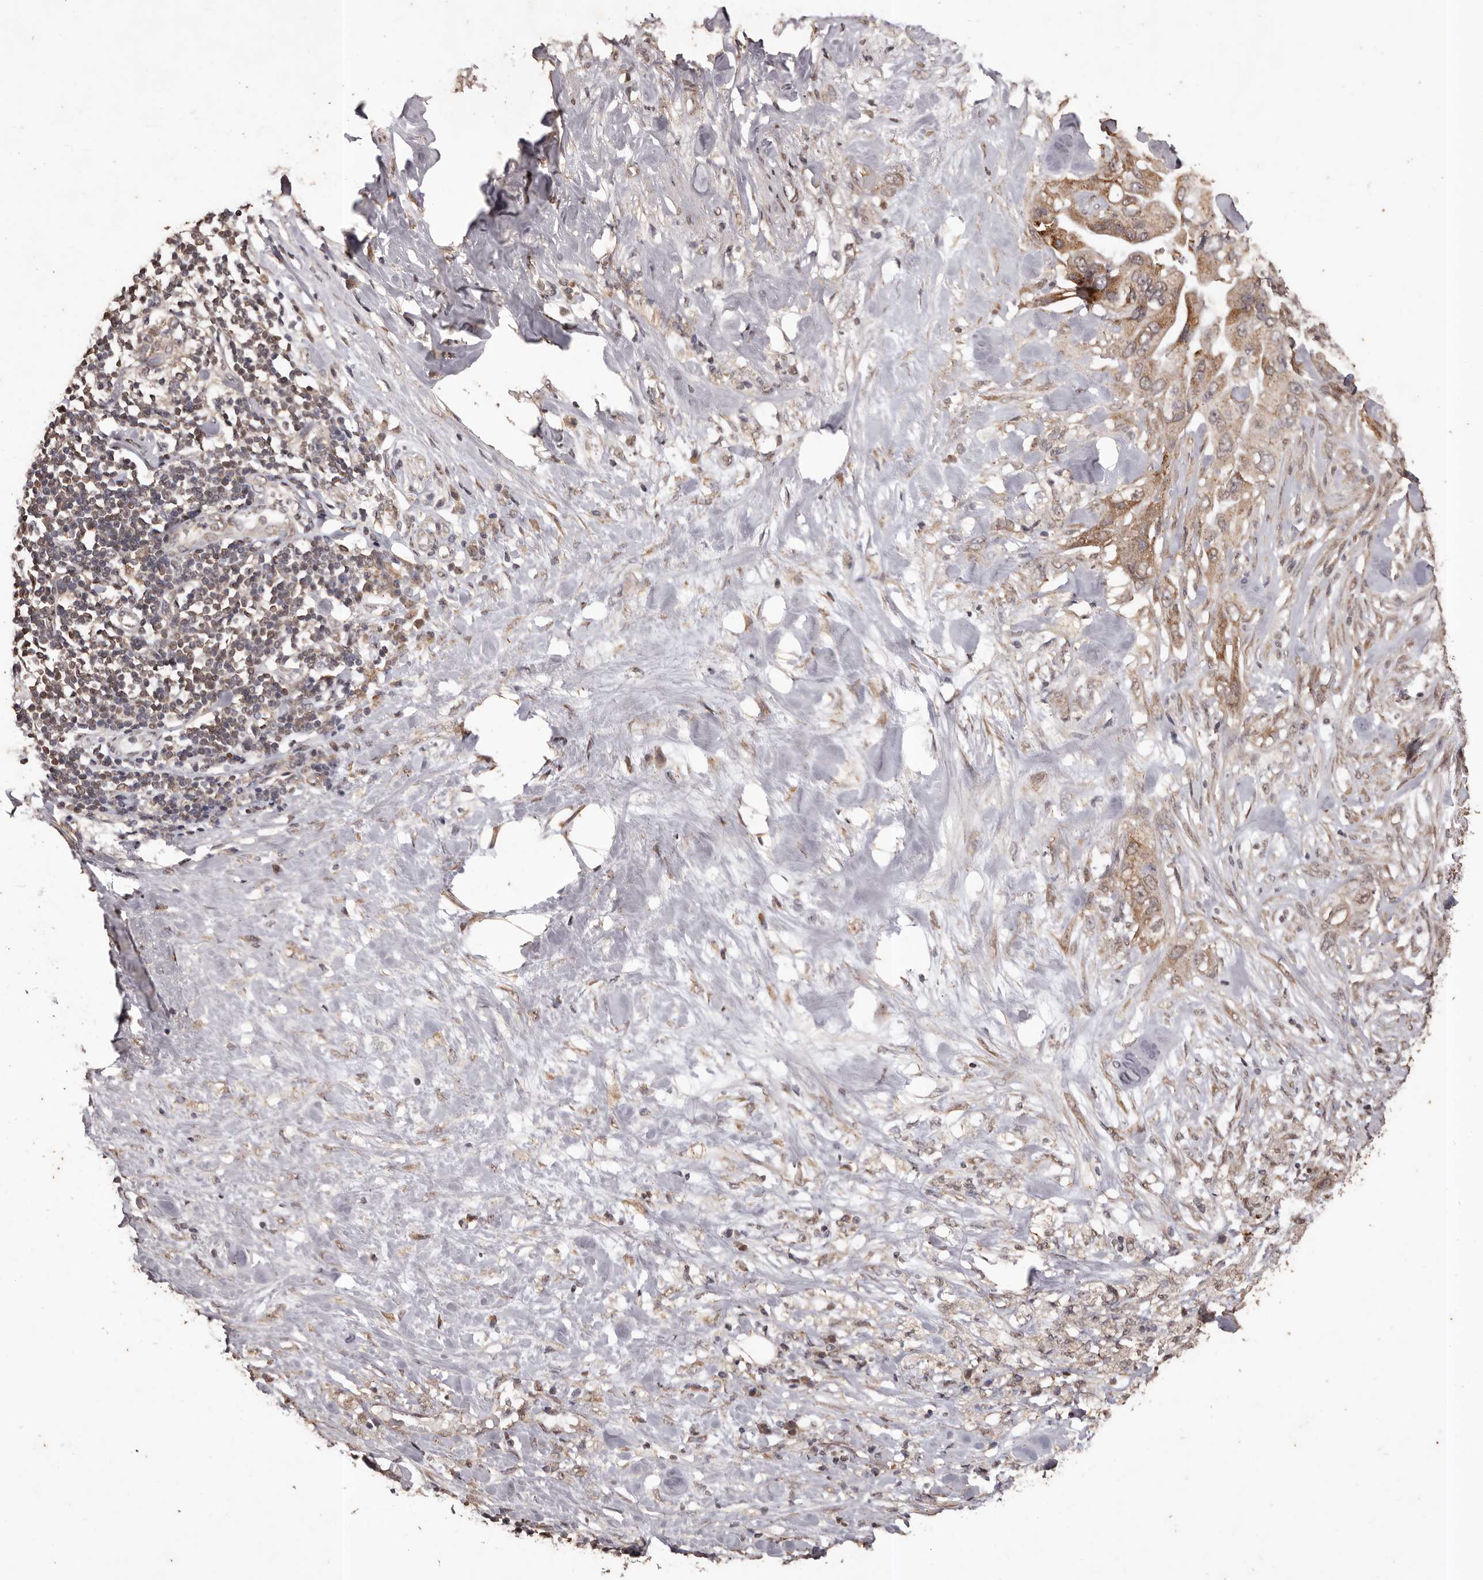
{"staining": {"intensity": "moderate", "quantity": ">75%", "location": "cytoplasmic/membranous"}, "tissue": "pancreatic cancer", "cell_type": "Tumor cells", "image_type": "cancer", "snomed": [{"axis": "morphology", "description": "Inflammation, NOS"}, {"axis": "morphology", "description": "Adenocarcinoma, NOS"}, {"axis": "topography", "description": "Pancreas"}], "caption": "Human adenocarcinoma (pancreatic) stained for a protein (brown) displays moderate cytoplasmic/membranous positive staining in approximately >75% of tumor cells.", "gene": "NAV1", "patient": {"sex": "female", "age": 56}}